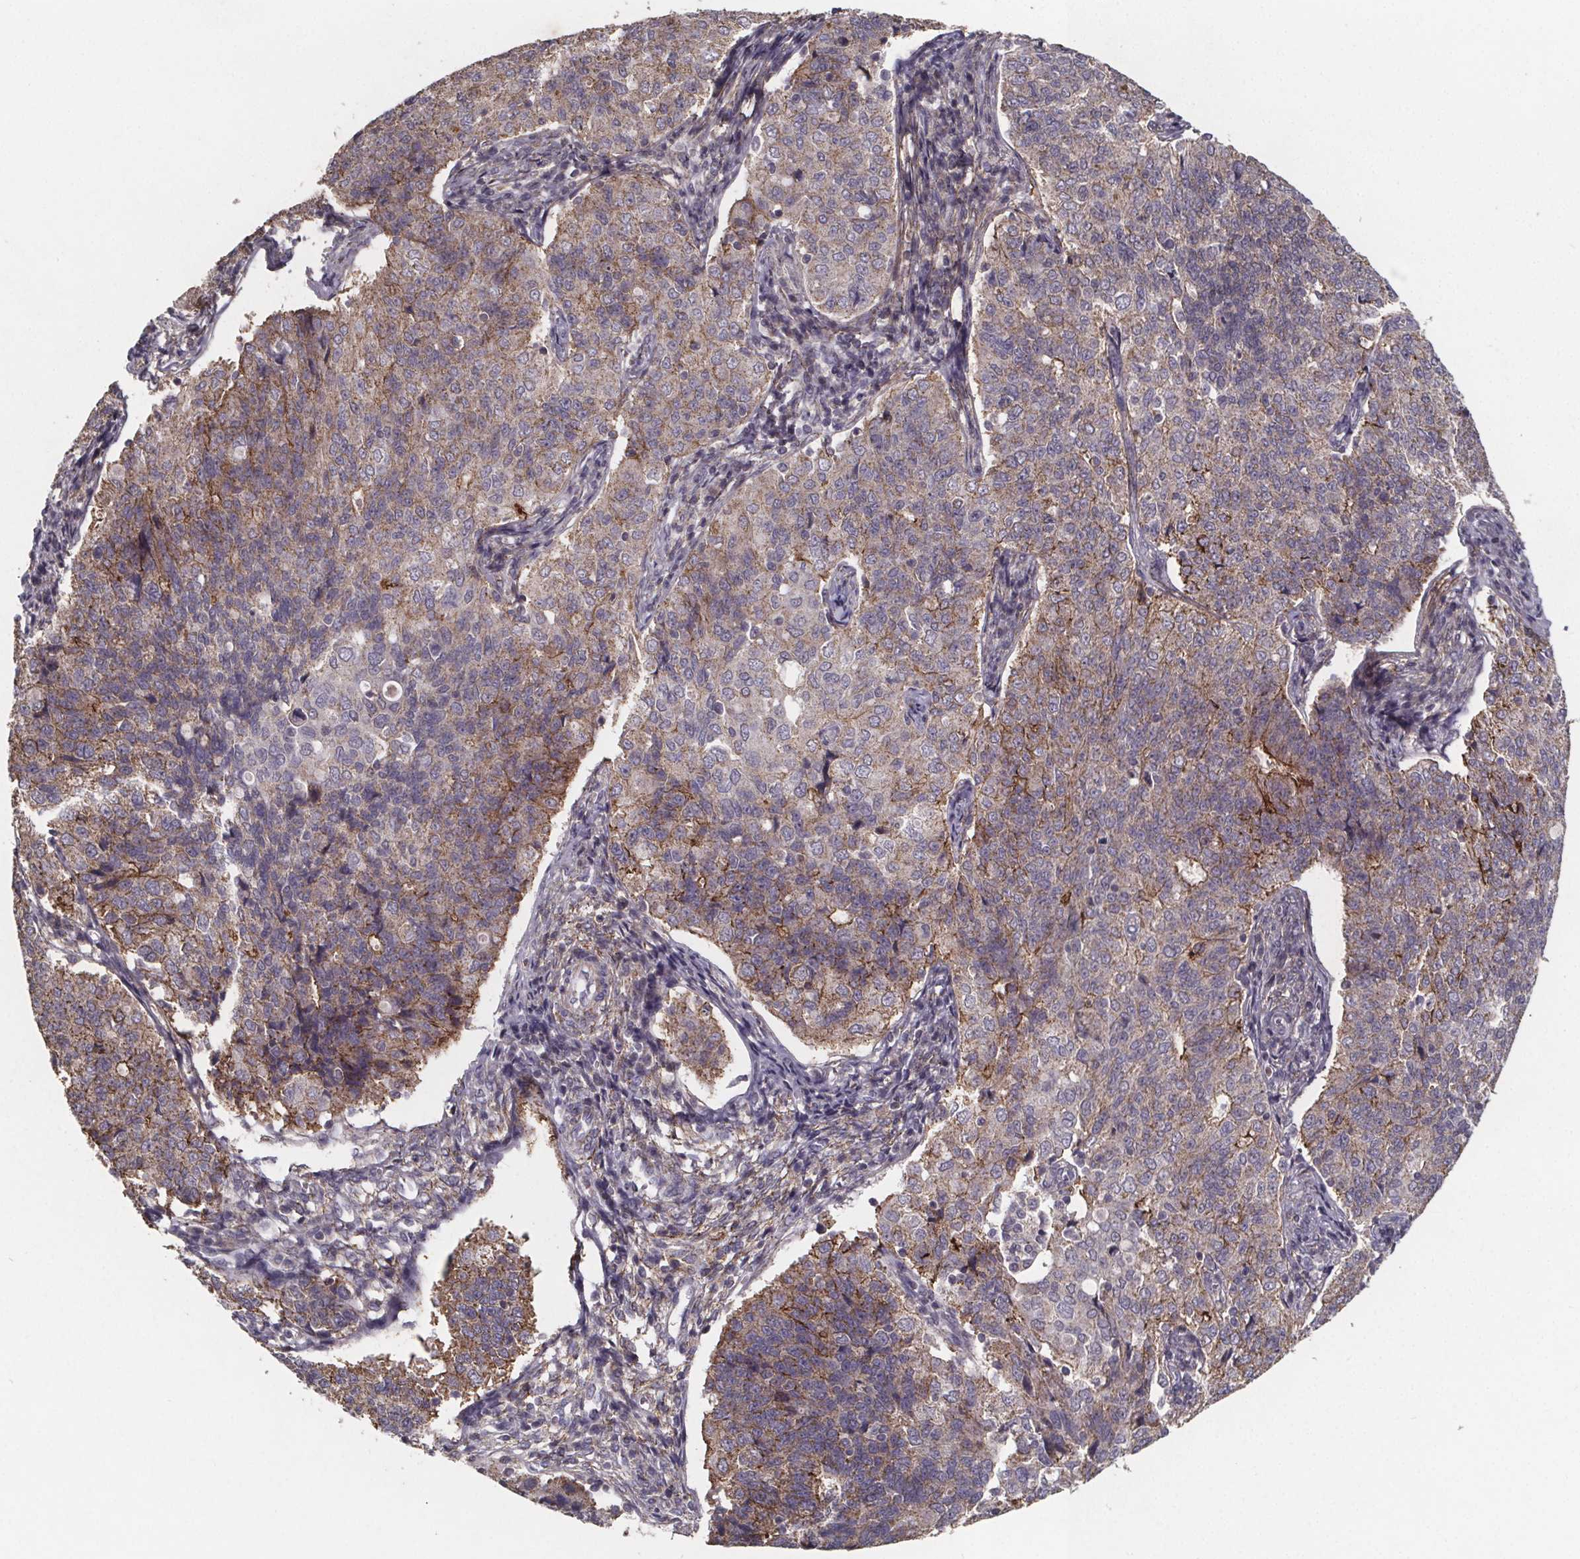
{"staining": {"intensity": "moderate", "quantity": "<25%", "location": "cytoplasmic/membranous"}, "tissue": "endometrial cancer", "cell_type": "Tumor cells", "image_type": "cancer", "snomed": [{"axis": "morphology", "description": "Adenocarcinoma, NOS"}, {"axis": "topography", "description": "Endometrium"}], "caption": "Adenocarcinoma (endometrial) was stained to show a protein in brown. There is low levels of moderate cytoplasmic/membranous expression in about <25% of tumor cells.", "gene": "PALLD", "patient": {"sex": "female", "age": 43}}